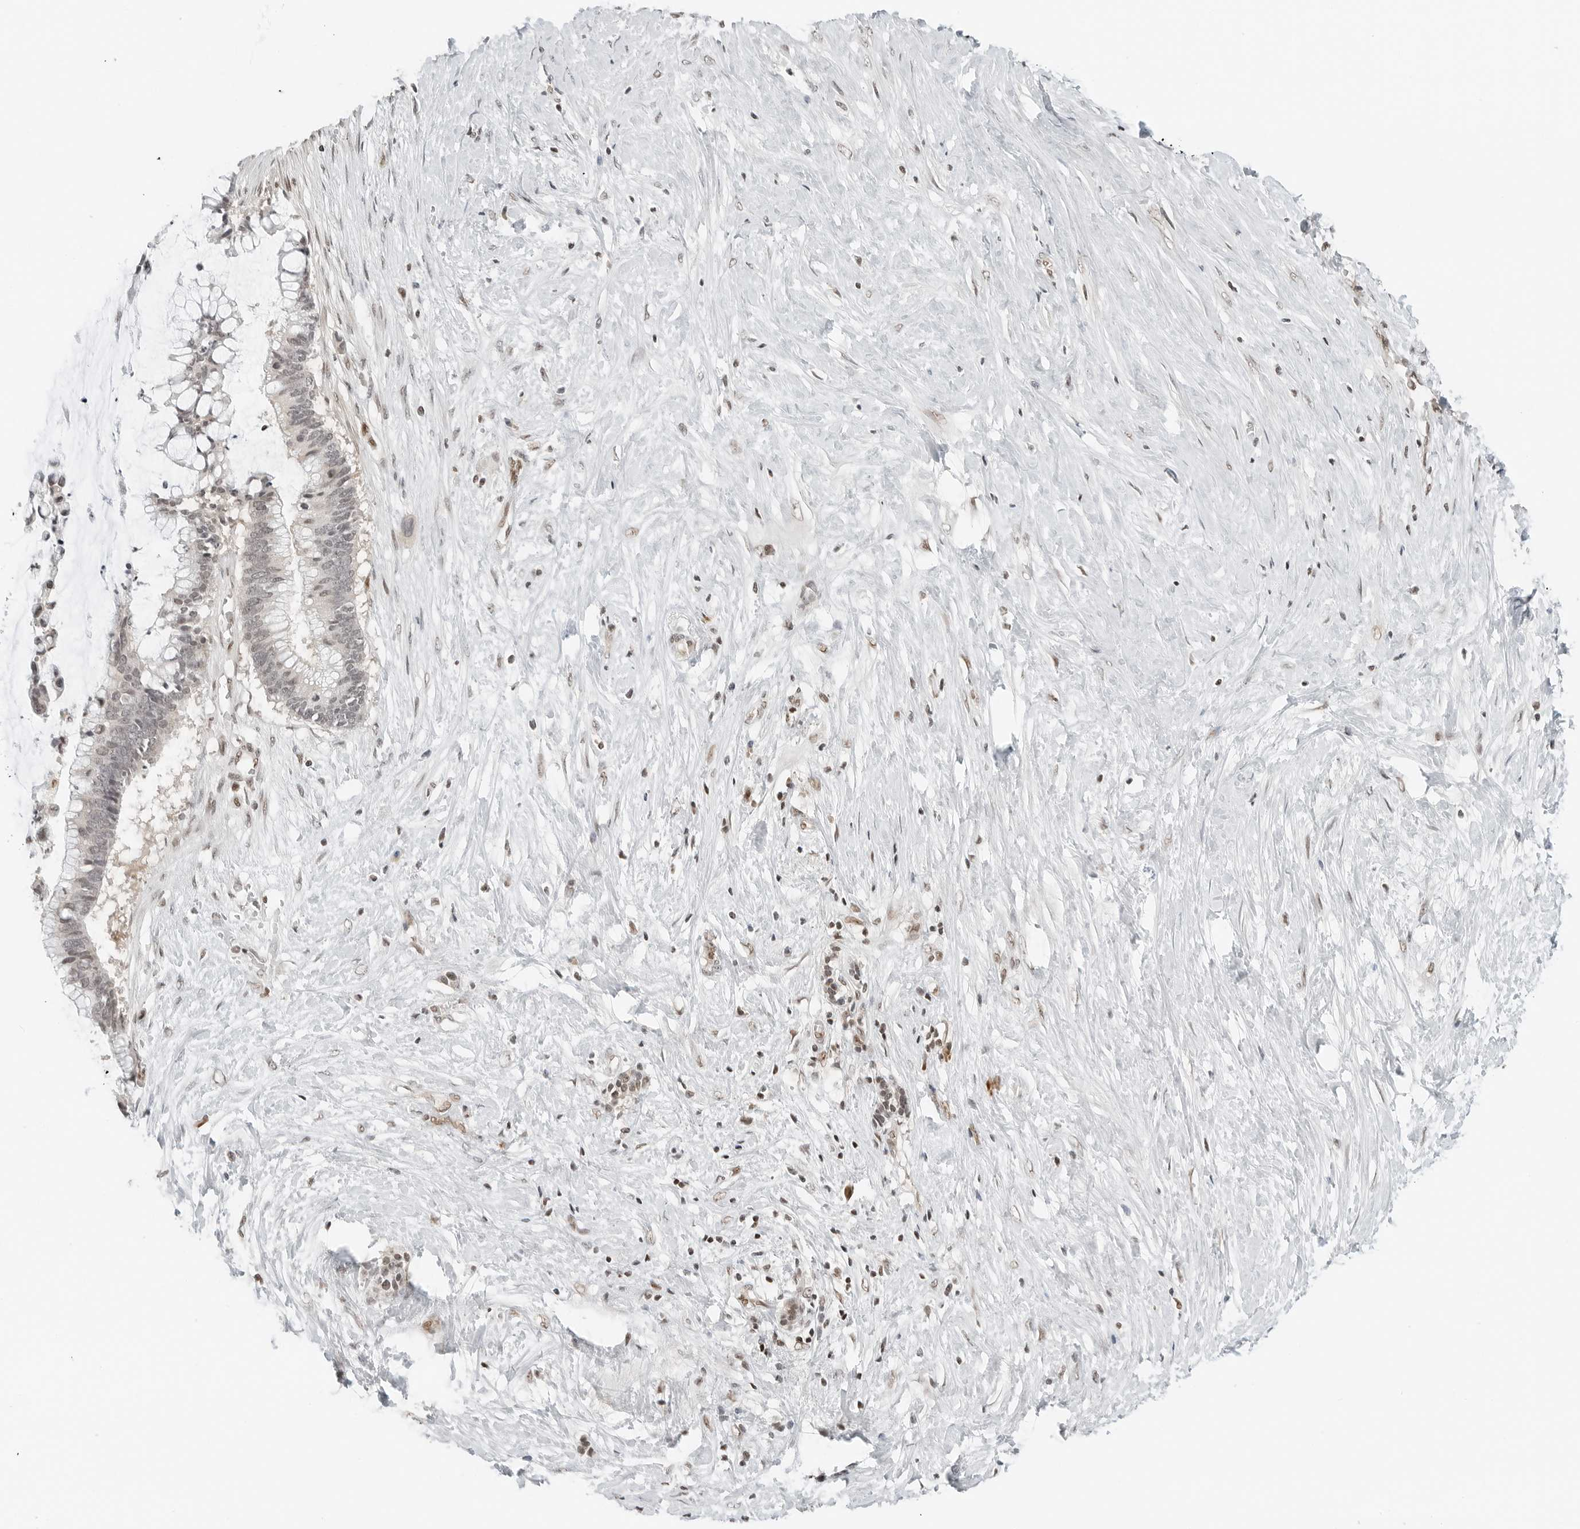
{"staining": {"intensity": "weak", "quantity": "<25%", "location": "nuclear"}, "tissue": "pancreatic cancer", "cell_type": "Tumor cells", "image_type": "cancer", "snomed": [{"axis": "morphology", "description": "Adenocarcinoma, NOS"}, {"axis": "topography", "description": "Pancreas"}], "caption": "Pancreatic cancer was stained to show a protein in brown. There is no significant staining in tumor cells.", "gene": "CRTC2", "patient": {"sex": "male", "age": 41}}